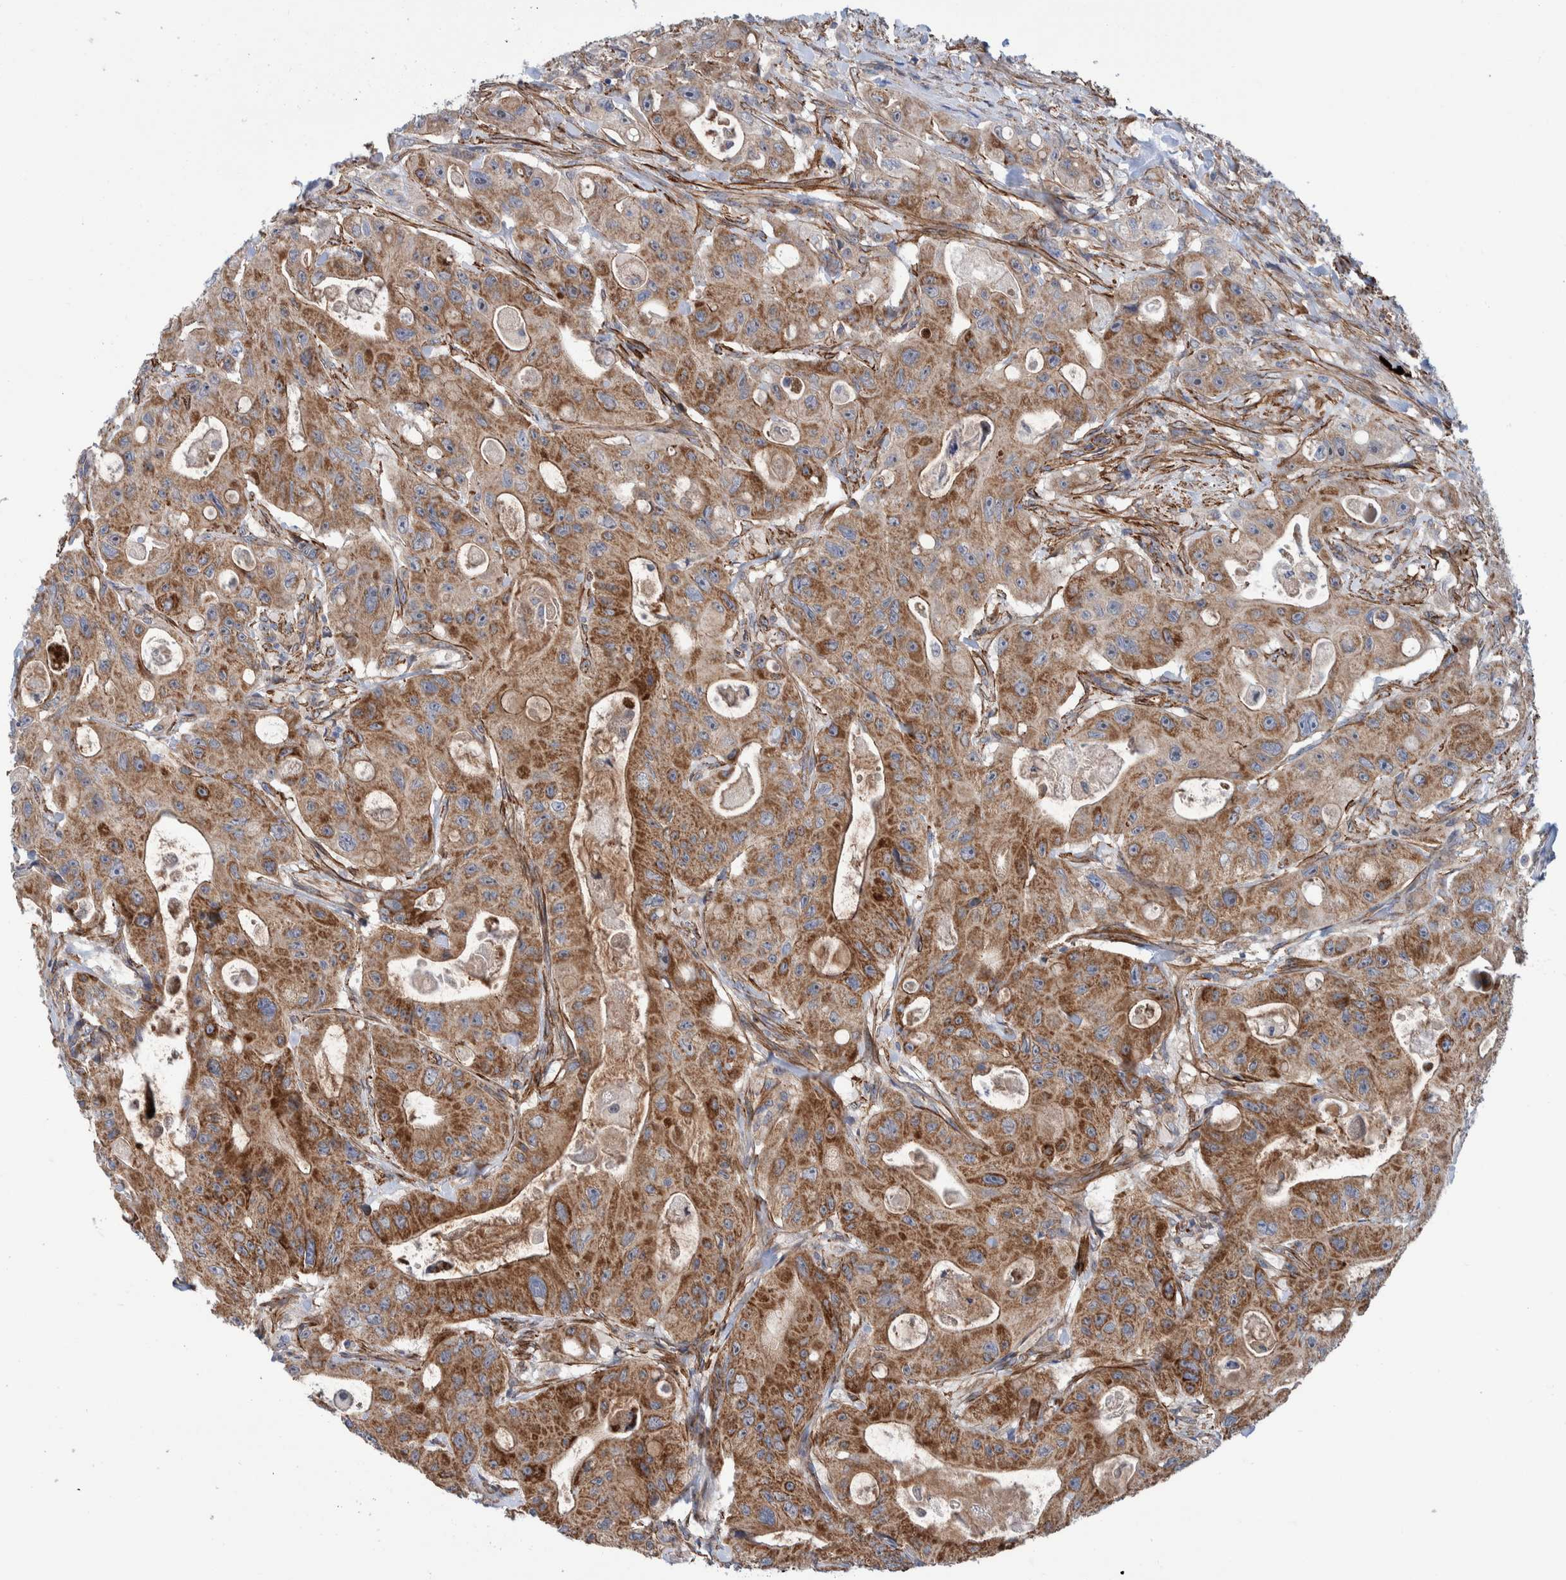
{"staining": {"intensity": "strong", "quantity": "25%-75%", "location": "cytoplasmic/membranous"}, "tissue": "colorectal cancer", "cell_type": "Tumor cells", "image_type": "cancer", "snomed": [{"axis": "morphology", "description": "Adenocarcinoma, NOS"}, {"axis": "topography", "description": "Colon"}], "caption": "Immunohistochemistry of human colorectal adenocarcinoma shows high levels of strong cytoplasmic/membranous staining in about 25%-75% of tumor cells.", "gene": "SLC25A10", "patient": {"sex": "female", "age": 46}}